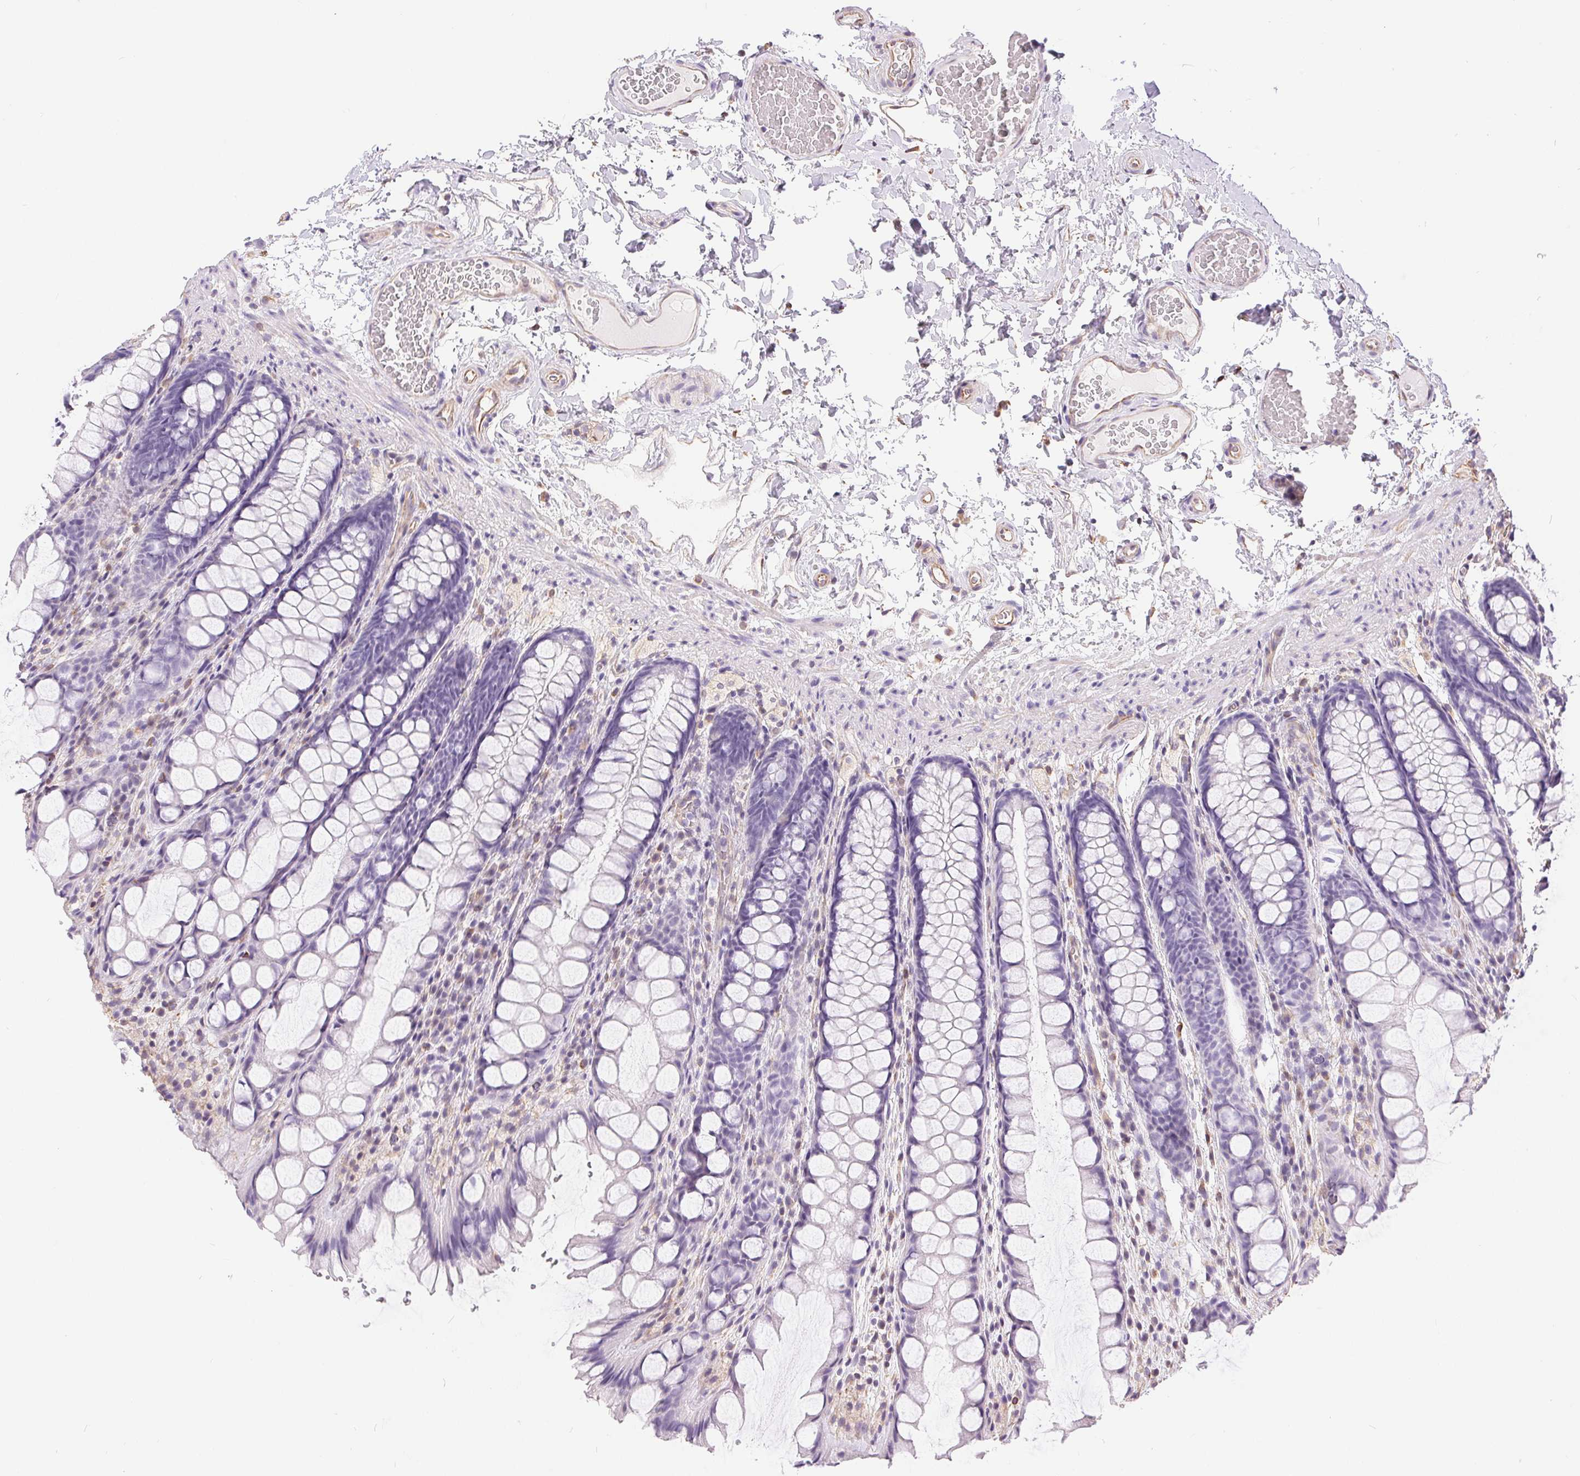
{"staining": {"intensity": "negative", "quantity": "none", "location": "none"}, "tissue": "colon", "cell_type": "Endothelial cells", "image_type": "normal", "snomed": [{"axis": "morphology", "description": "Normal tissue, NOS"}, {"axis": "topography", "description": "Colon"}], "caption": "IHC photomicrograph of normal human colon stained for a protein (brown), which shows no positivity in endothelial cells. The staining is performed using DAB brown chromogen with nuclei counter-stained in using hematoxylin.", "gene": "GFAP", "patient": {"sex": "male", "age": 47}}